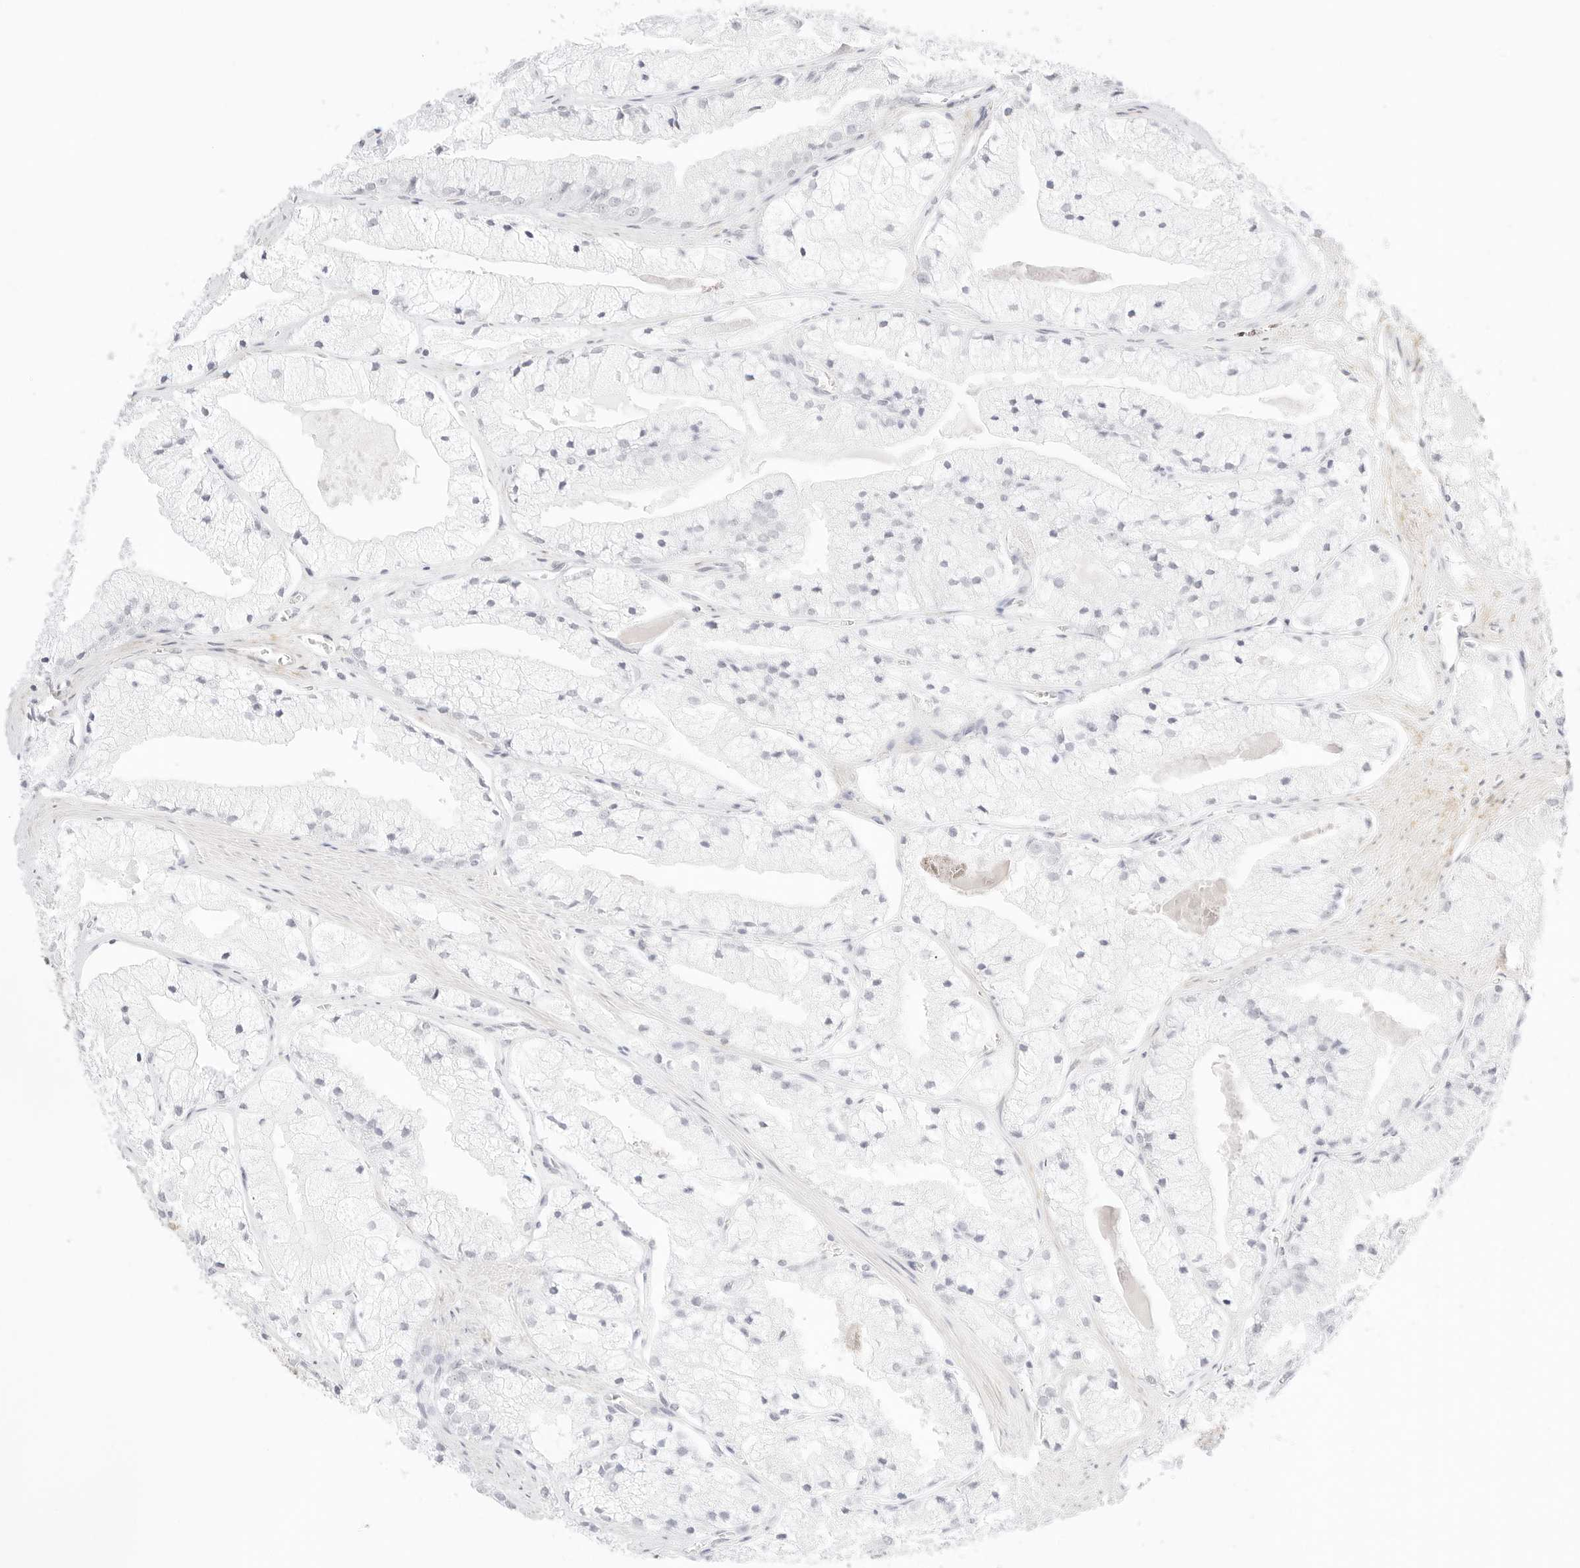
{"staining": {"intensity": "negative", "quantity": "none", "location": "none"}, "tissue": "prostate cancer", "cell_type": "Tumor cells", "image_type": "cancer", "snomed": [{"axis": "morphology", "description": "Adenocarcinoma, High grade"}, {"axis": "topography", "description": "Prostate"}], "caption": "This is a image of IHC staining of prostate cancer (adenocarcinoma (high-grade)), which shows no positivity in tumor cells.", "gene": "FBLN5", "patient": {"sex": "male", "age": 50}}